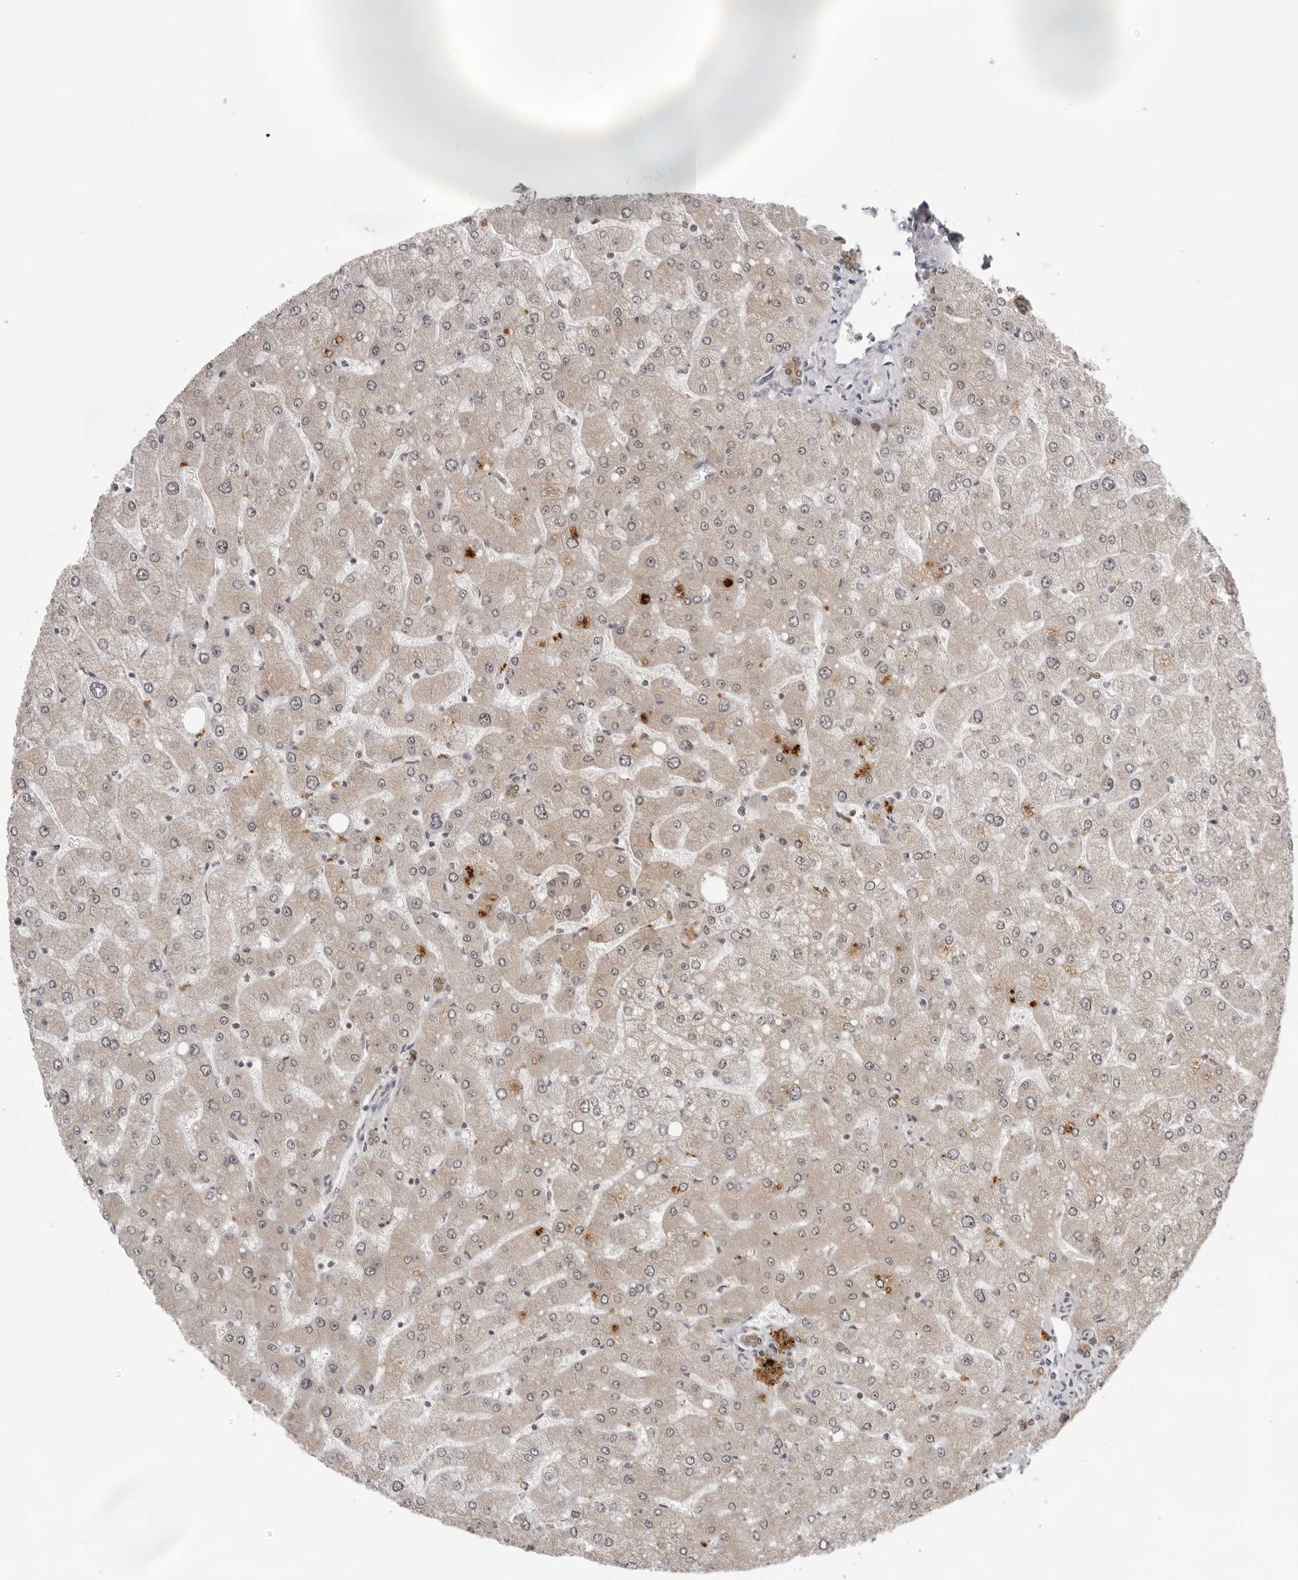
{"staining": {"intensity": "moderate", "quantity": ">75%", "location": "cytoplasmic/membranous"}, "tissue": "liver", "cell_type": "Cholangiocytes", "image_type": "normal", "snomed": [{"axis": "morphology", "description": "Normal tissue, NOS"}, {"axis": "topography", "description": "Liver"}], "caption": "High-power microscopy captured an immunohistochemistry photomicrograph of unremarkable liver, revealing moderate cytoplasmic/membranous positivity in about >75% of cholangiocytes. (DAB (3,3'-diaminobenzidine) IHC, brown staining for protein, blue staining for nuclei).", "gene": "EXOSC10", "patient": {"sex": "male", "age": 55}}